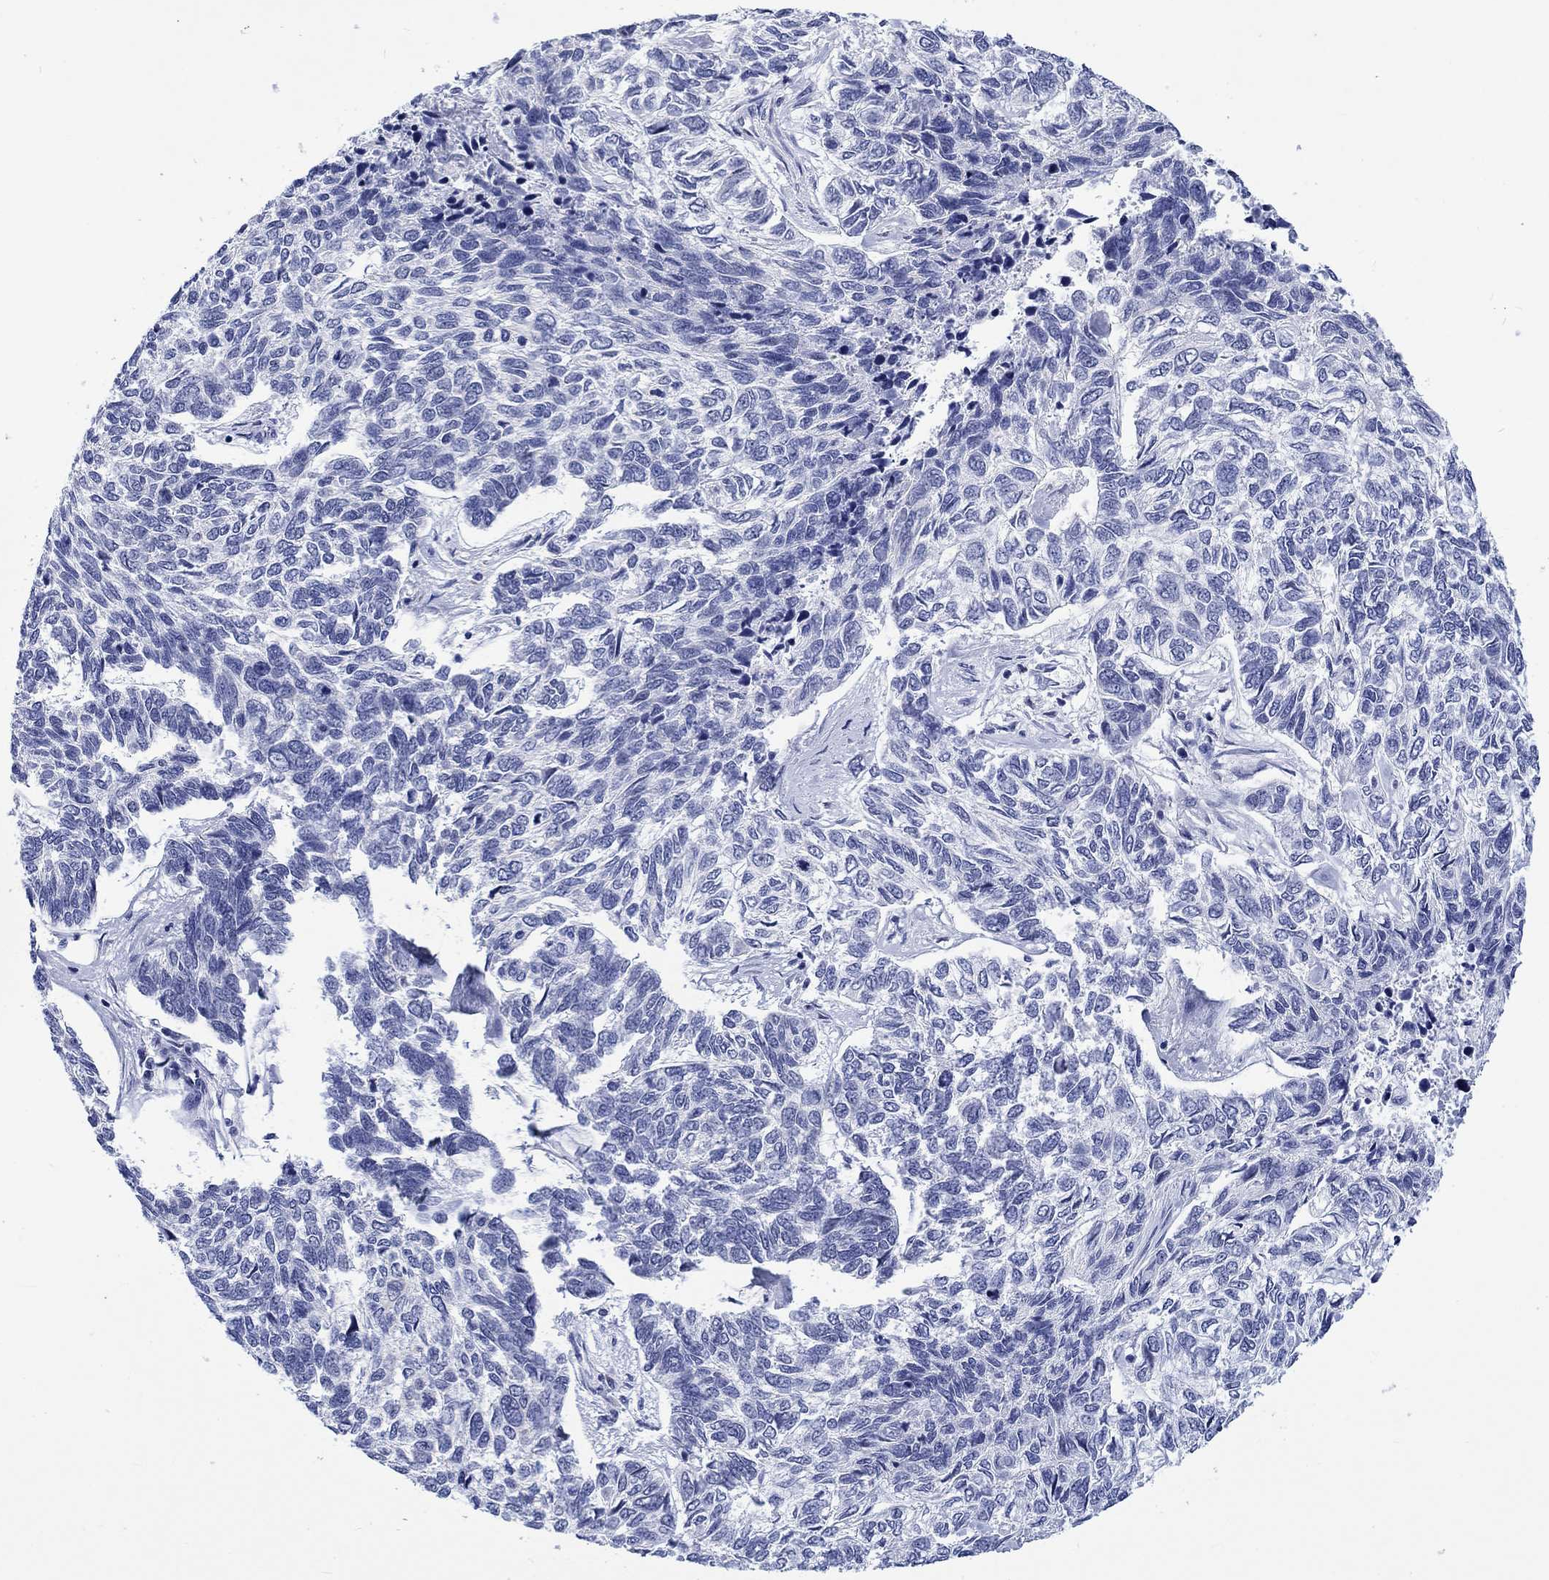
{"staining": {"intensity": "negative", "quantity": "none", "location": "none"}, "tissue": "skin cancer", "cell_type": "Tumor cells", "image_type": "cancer", "snomed": [{"axis": "morphology", "description": "Basal cell carcinoma"}, {"axis": "topography", "description": "Skin"}], "caption": "Protein analysis of skin basal cell carcinoma exhibits no significant positivity in tumor cells.", "gene": "KRT76", "patient": {"sex": "female", "age": 65}}